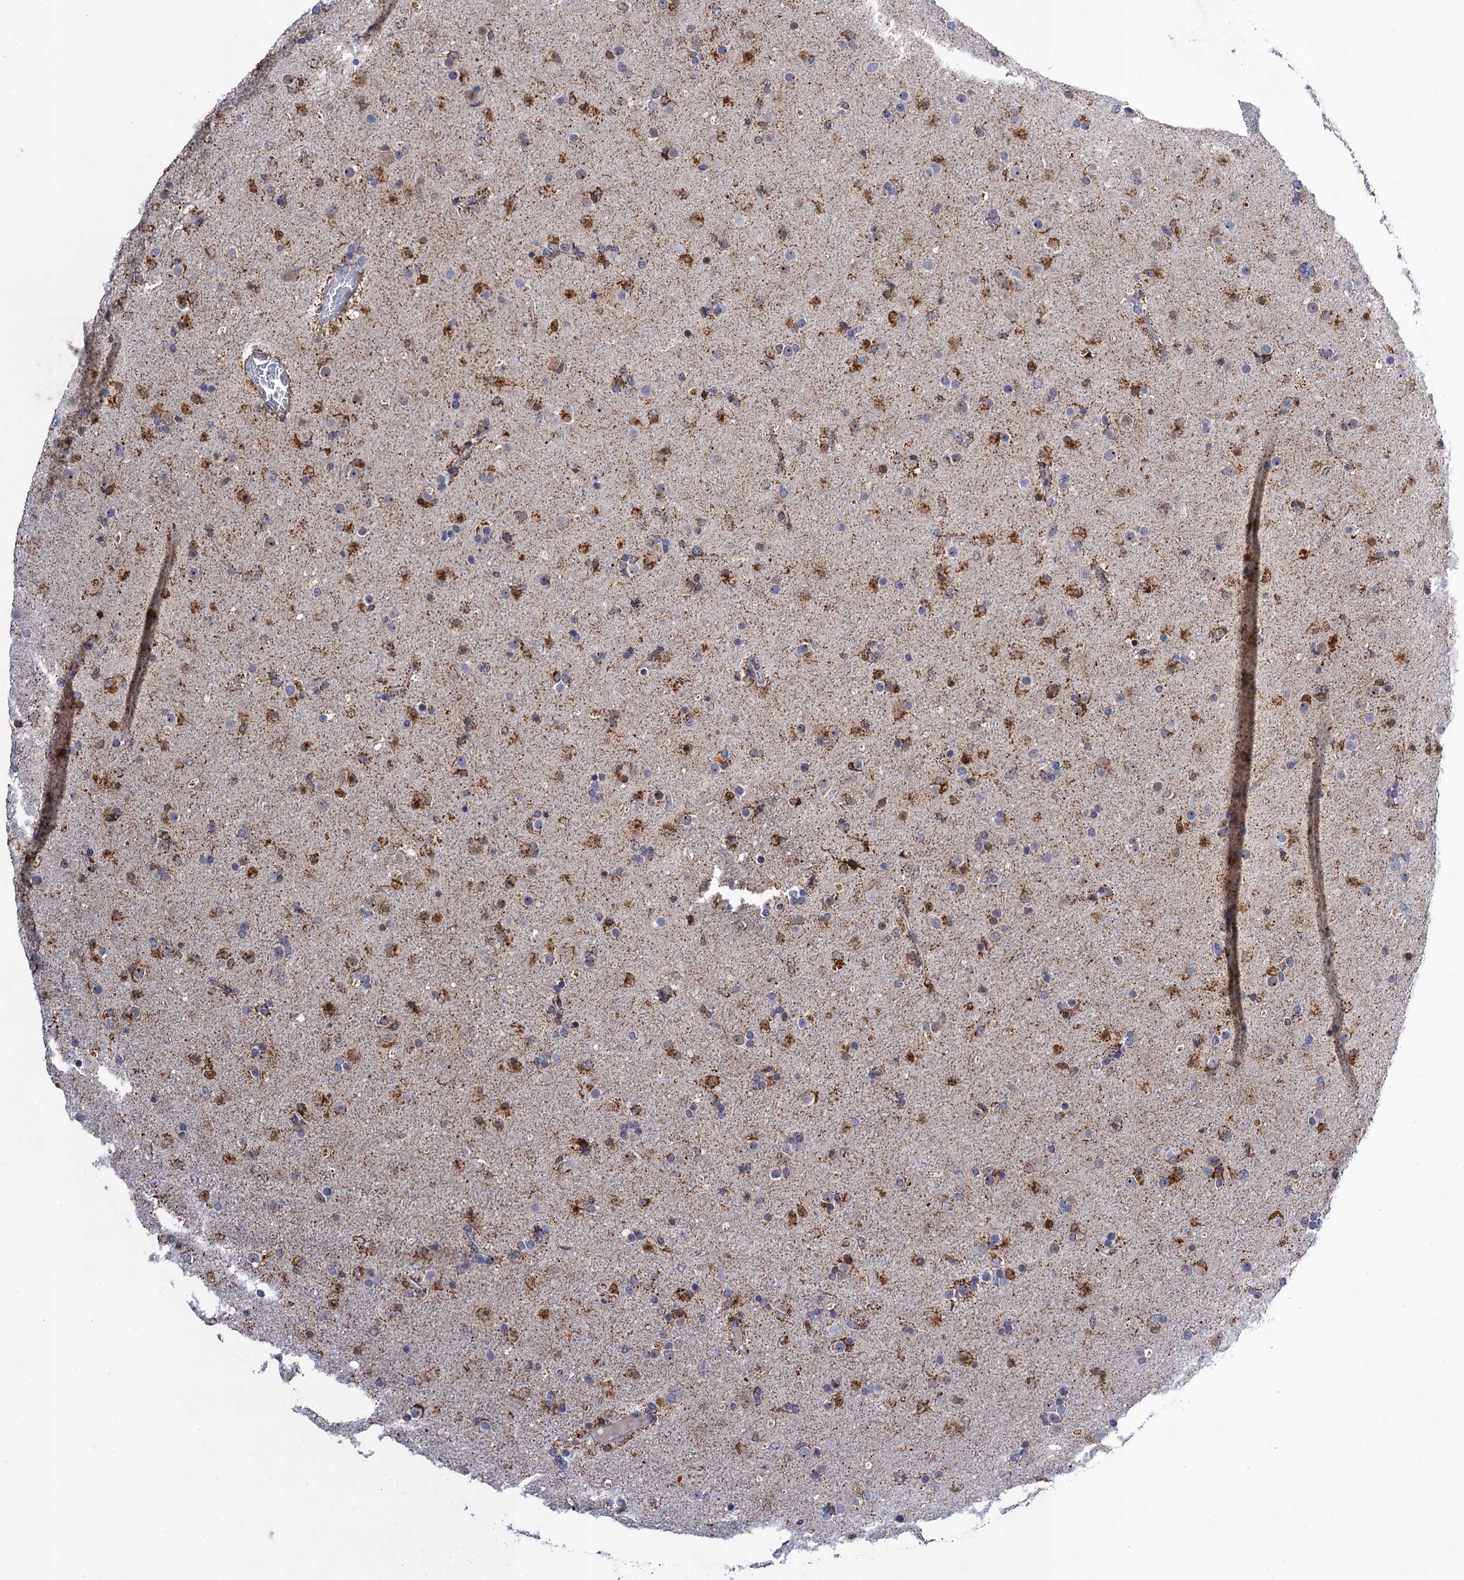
{"staining": {"intensity": "moderate", "quantity": "<25%", "location": "cytoplasmic/membranous"}, "tissue": "glioma", "cell_type": "Tumor cells", "image_type": "cancer", "snomed": [{"axis": "morphology", "description": "Glioma, malignant, Low grade"}, {"axis": "topography", "description": "Brain"}], "caption": "This is an image of immunohistochemistry (IHC) staining of glioma, which shows moderate expression in the cytoplasmic/membranous of tumor cells.", "gene": "ZAR1L", "patient": {"sex": "male", "age": 65}}